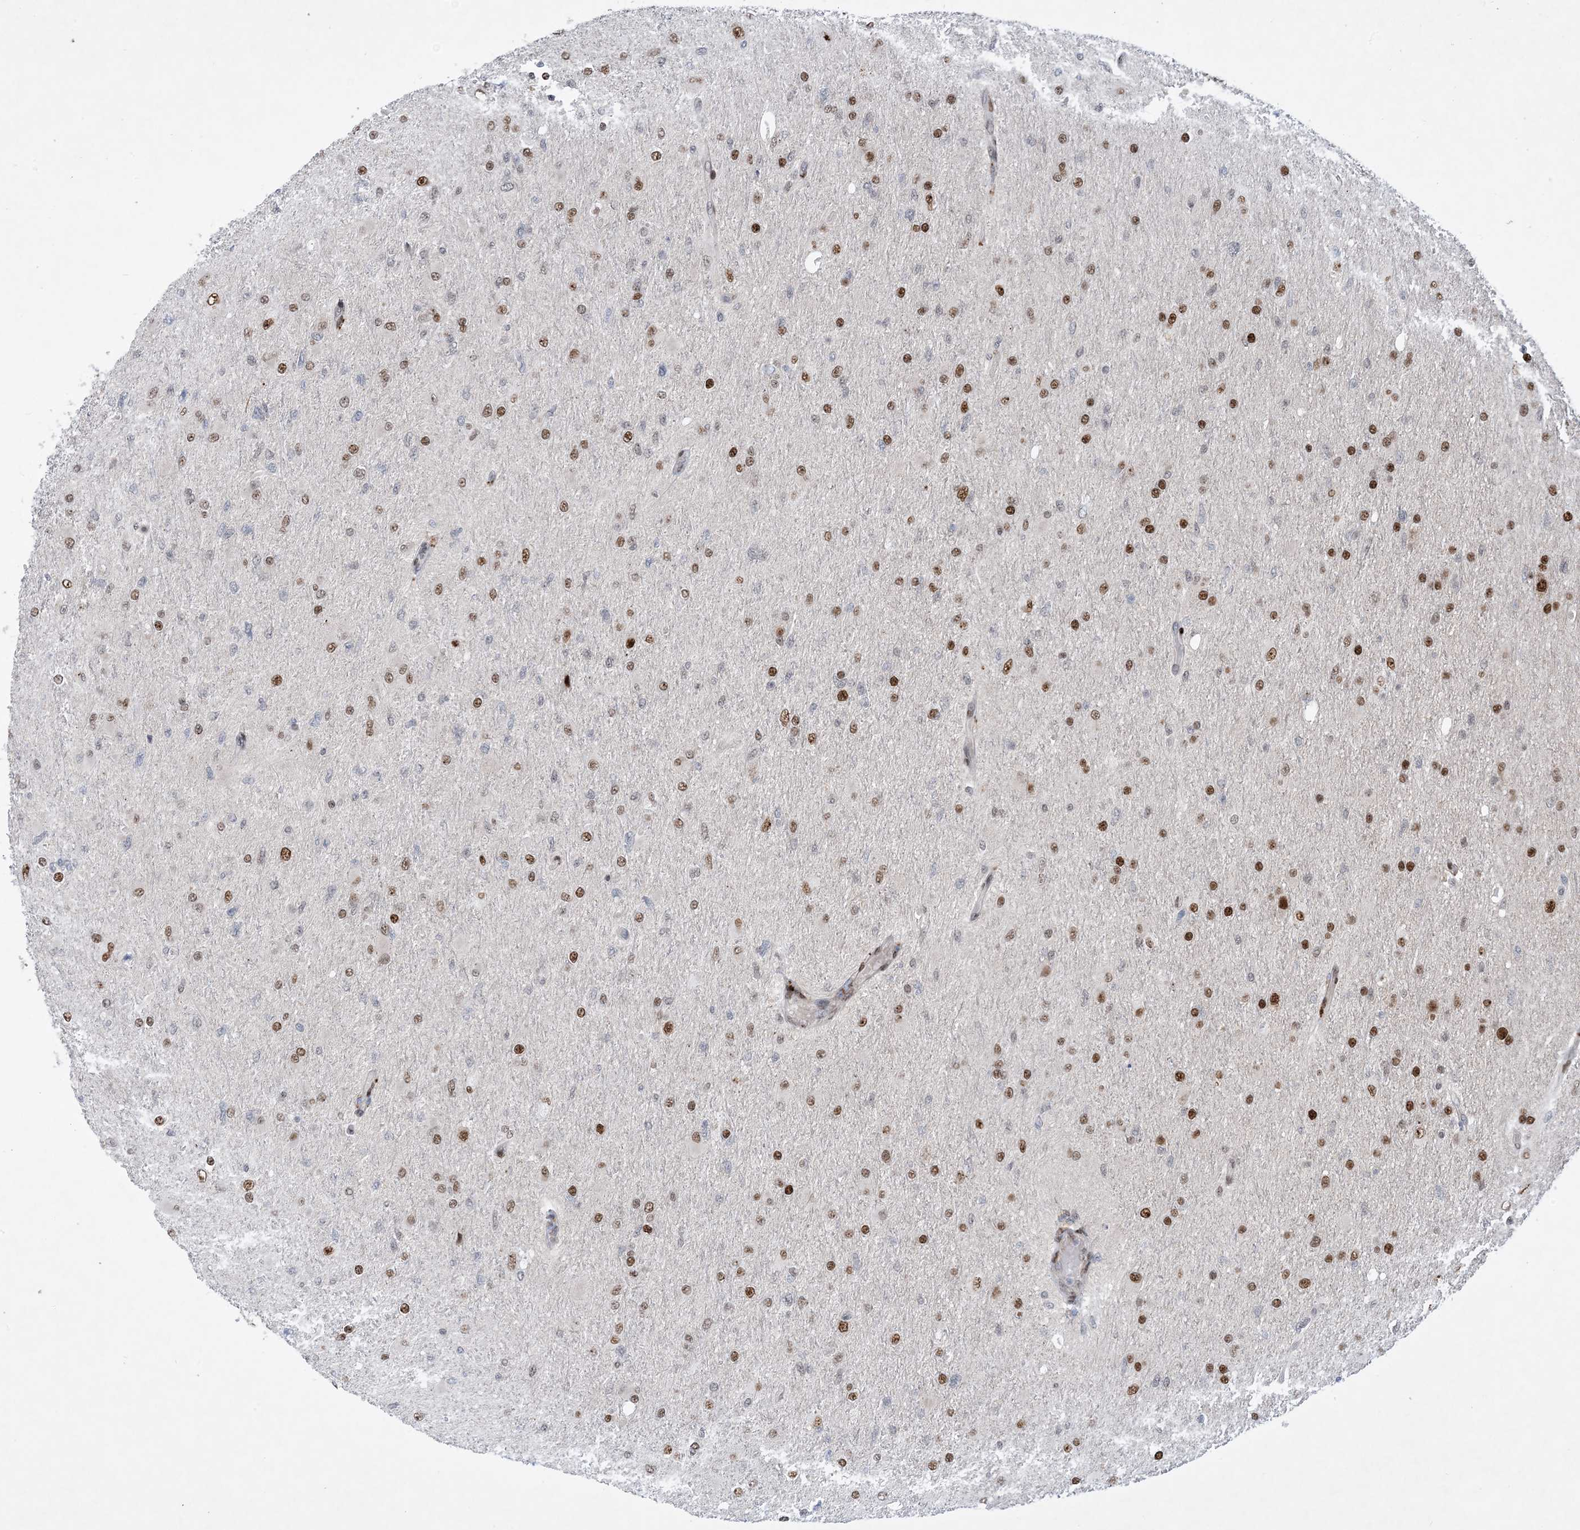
{"staining": {"intensity": "moderate", "quantity": "25%-75%", "location": "nuclear"}, "tissue": "glioma", "cell_type": "Tumor cells", "image_type": "cancer", "snomed": [{"axis": "morphology", "description": "Glioma, malignant, High grade"}, {"axis": "topography", "description": "Cerebral cortex"}], "caption": "DAB (3,3'-diaminobenzidine) immunohistochemical staining of human malignant high-grade glioma displays moderate nuclear protein staining in approximately 25%-75% of tumor cells. (Brightfield microscopy of DAB IHC at high magnification).", "gene": "TSPYL1", "patient": {"sex": "female", "age": 36}}